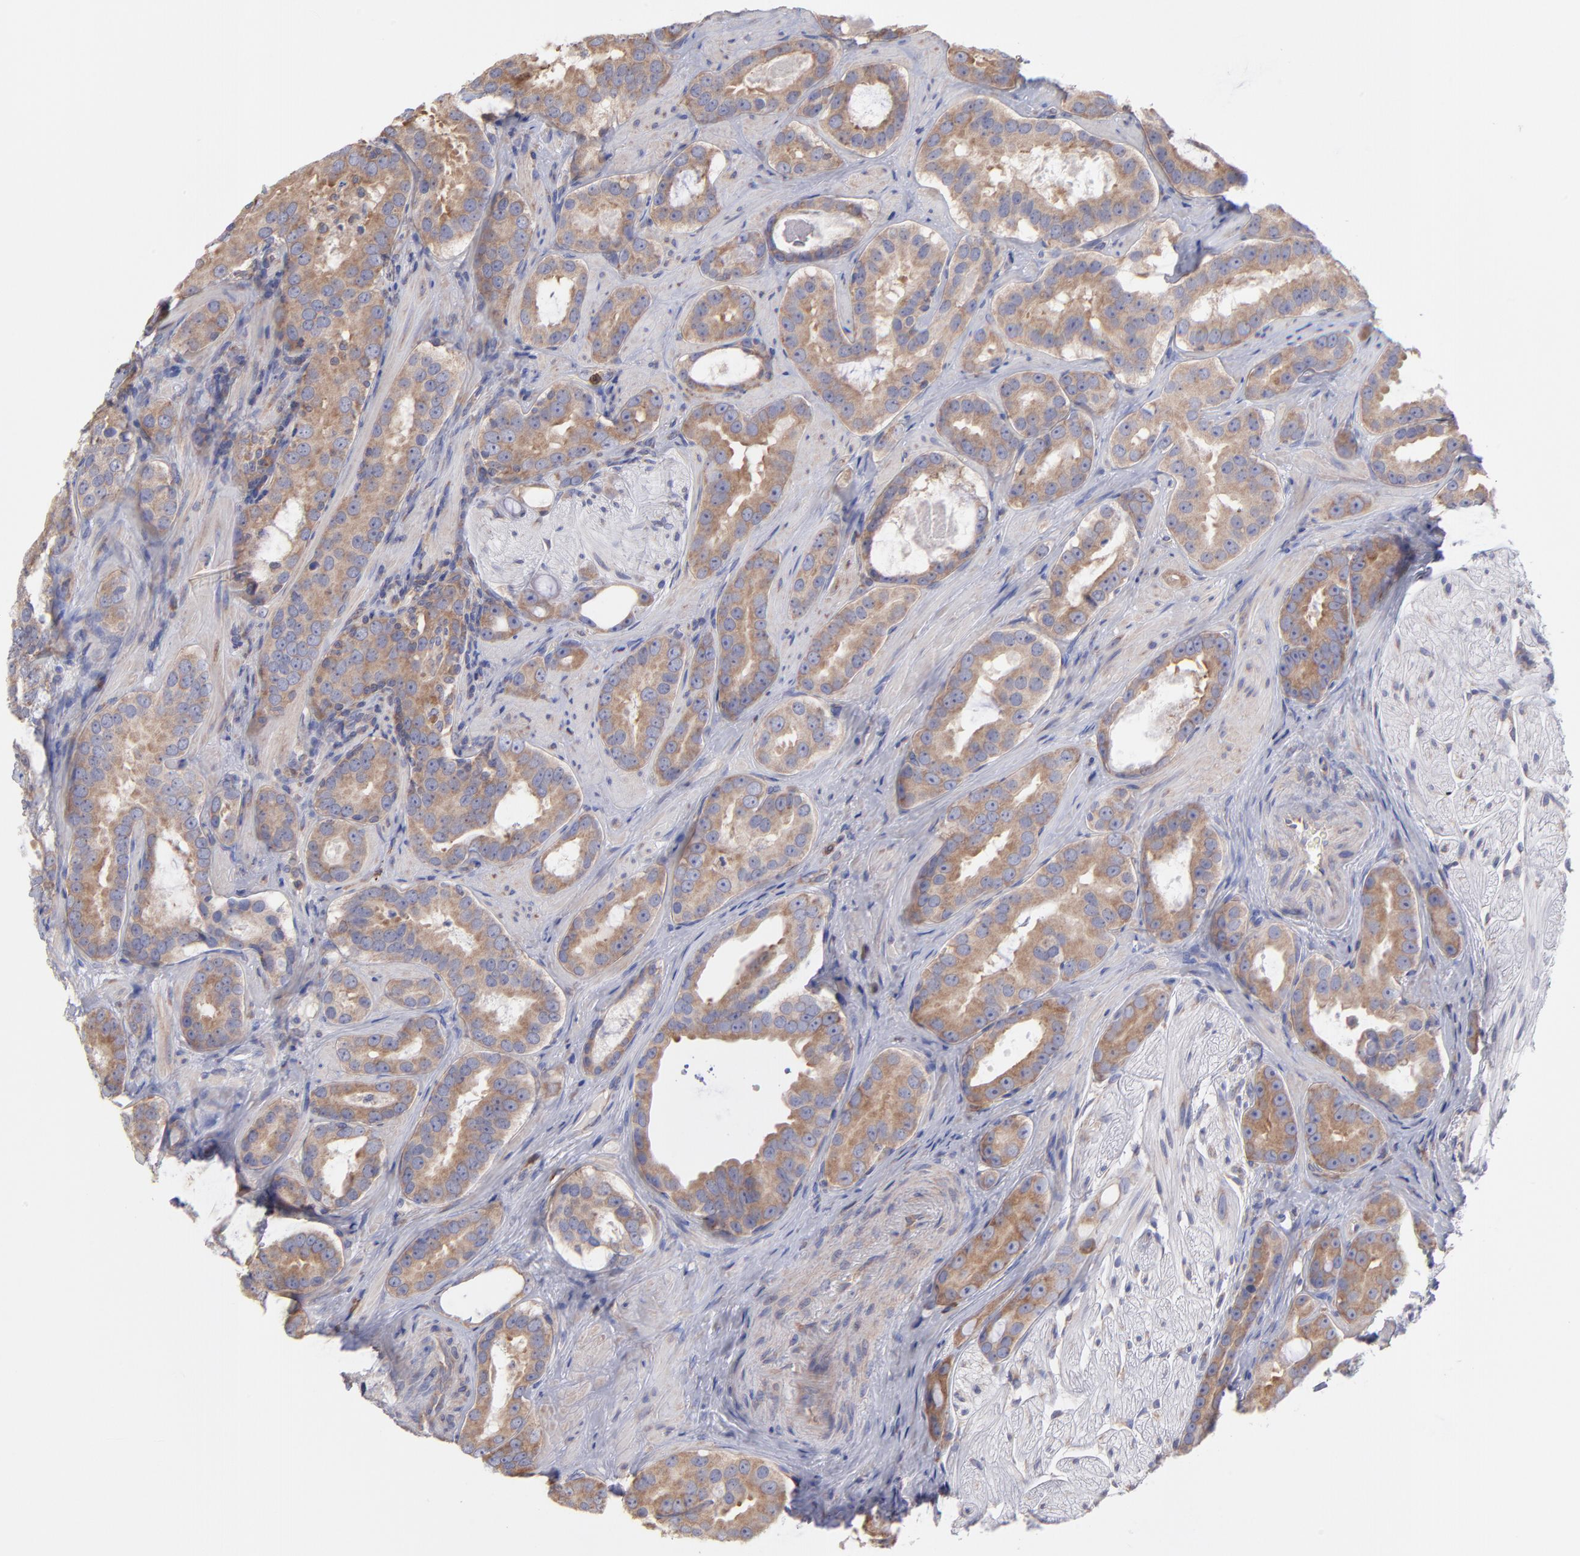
{"staining": {"intensity": "weak", "quantity": ">75%", "location": "cytoplasmic/membranous"}, "tissue": "prostate cancer", "cell_type": "Tumor cells", "image_type": "cancer", "snomed": [{"axis": "morphology", "description": "Adenocarcinoma, Low grade"}, {"axis": "topography", "description": "Prostate"}], "caption": "Brown immunohistochemical staining in adenocarcinoma (low-grade) (prostate) demonstrates weak cytoplasmic/membranous expression in about >75% of tumor cells. The protein of interest is shown in brown color, while the nuclei are stained blue.", "gene": "RPLP0", "patient": {"sex": "male", "age": 59}}